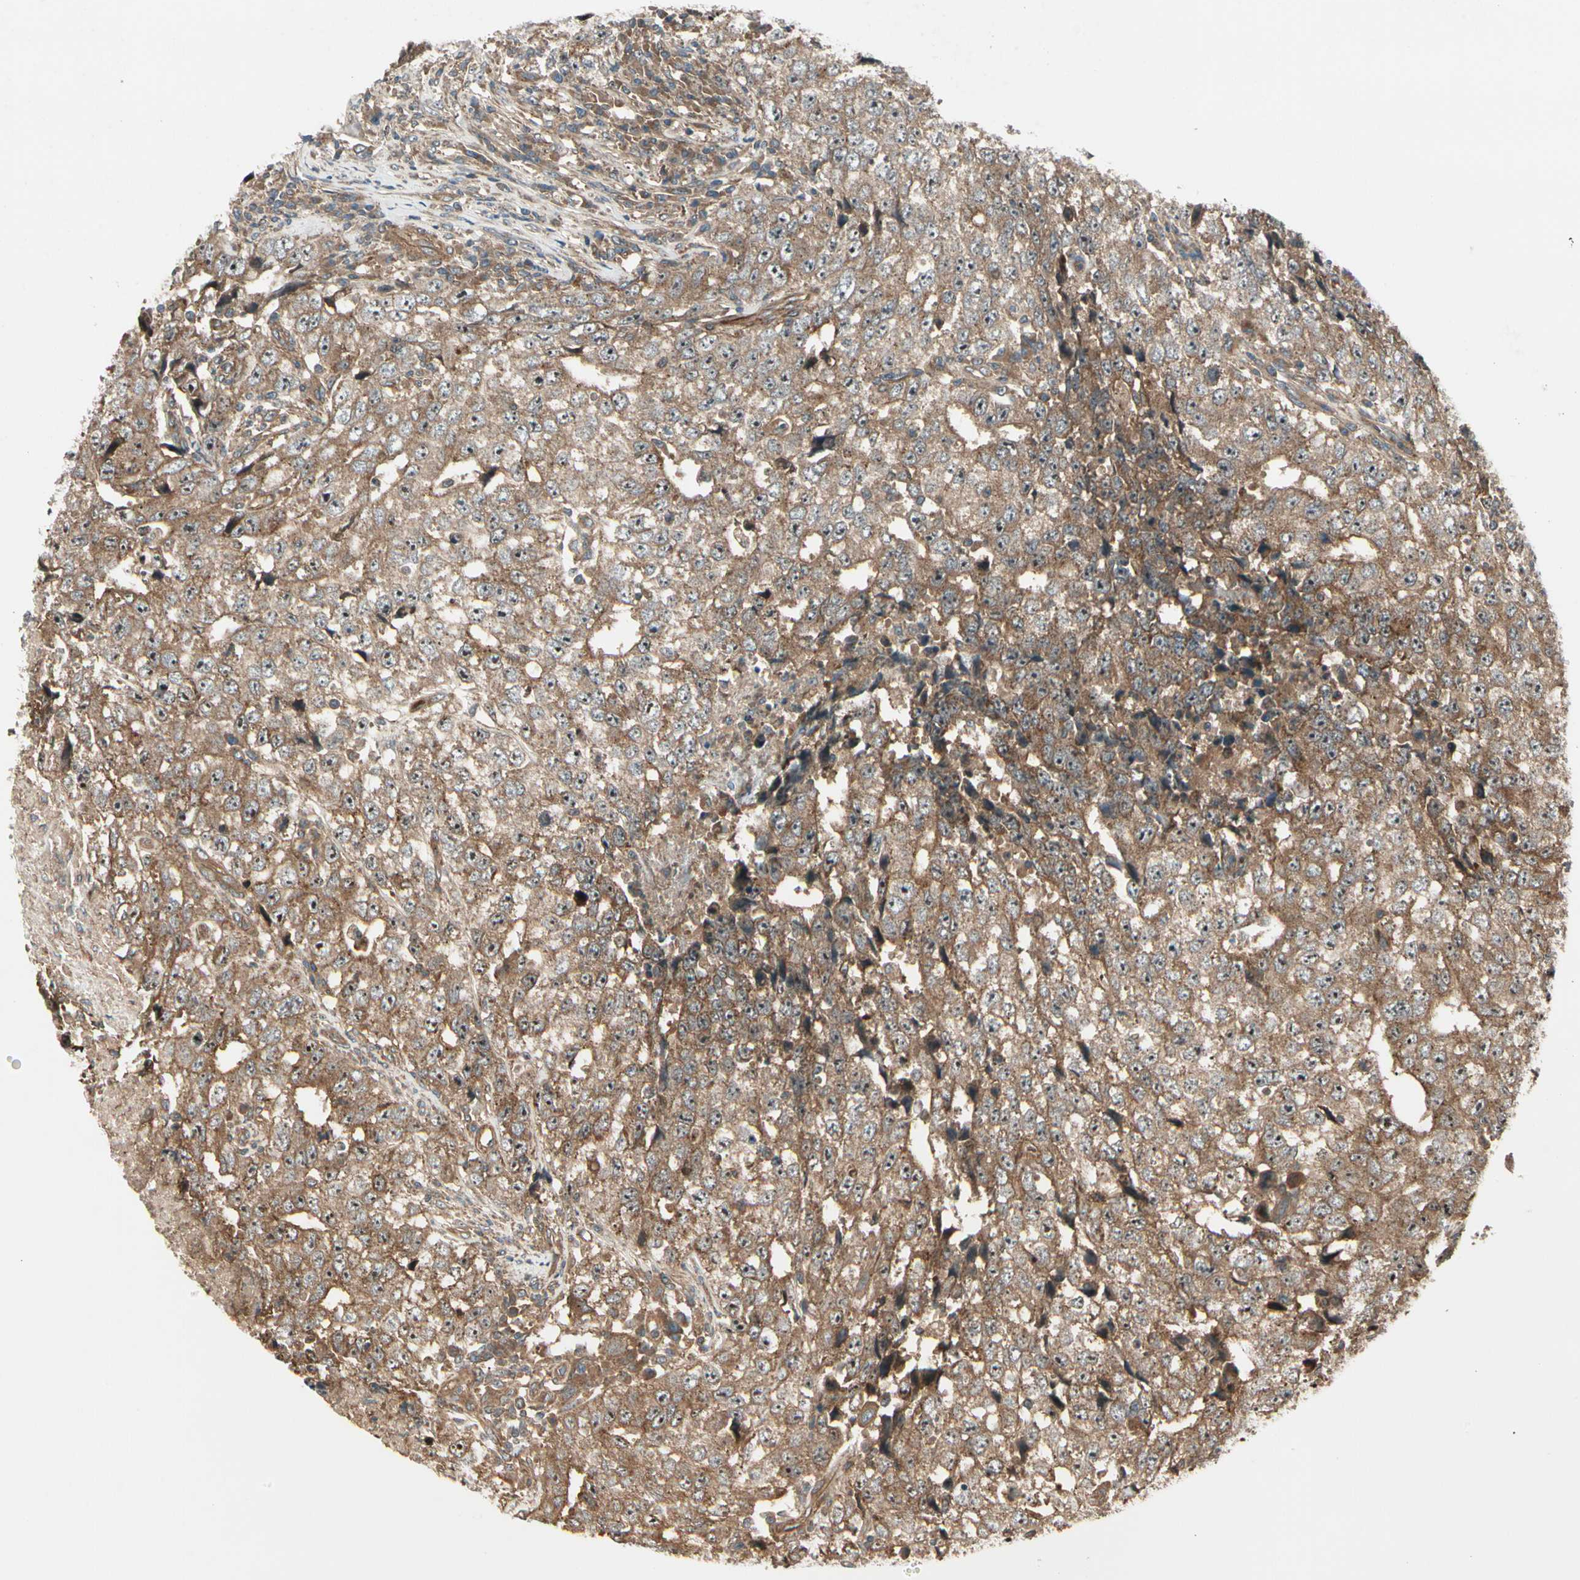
{"staining": {"intensity": "strong", "quantity": ">75%", "location": "cytoplasmic/membranous"}, "tissue": "testis cancer", "cell_type": "Tumor cells", "image_type": "cancer", "snomed": [{"axis": "morphology", "description": "Necrosis, NOS"}, {"axis": "morphology", "description": "Carcinoma, Embryonal, NOS"}, {"axis": "topography", "description": "Testis"}], "caption": "DAB (3,3'-diaminobenzidine) immunohistochemical staining of human testis cancer displays strong cytoplasmic/membranous protein staining in about >75% of tumor cells. Using DAB (brown) and hematoxylin (blue) stains, captured at high magnification using brightfield microscopy.", "gene": "FKBP15", "patient": {"sex": "male", "age": 19}}